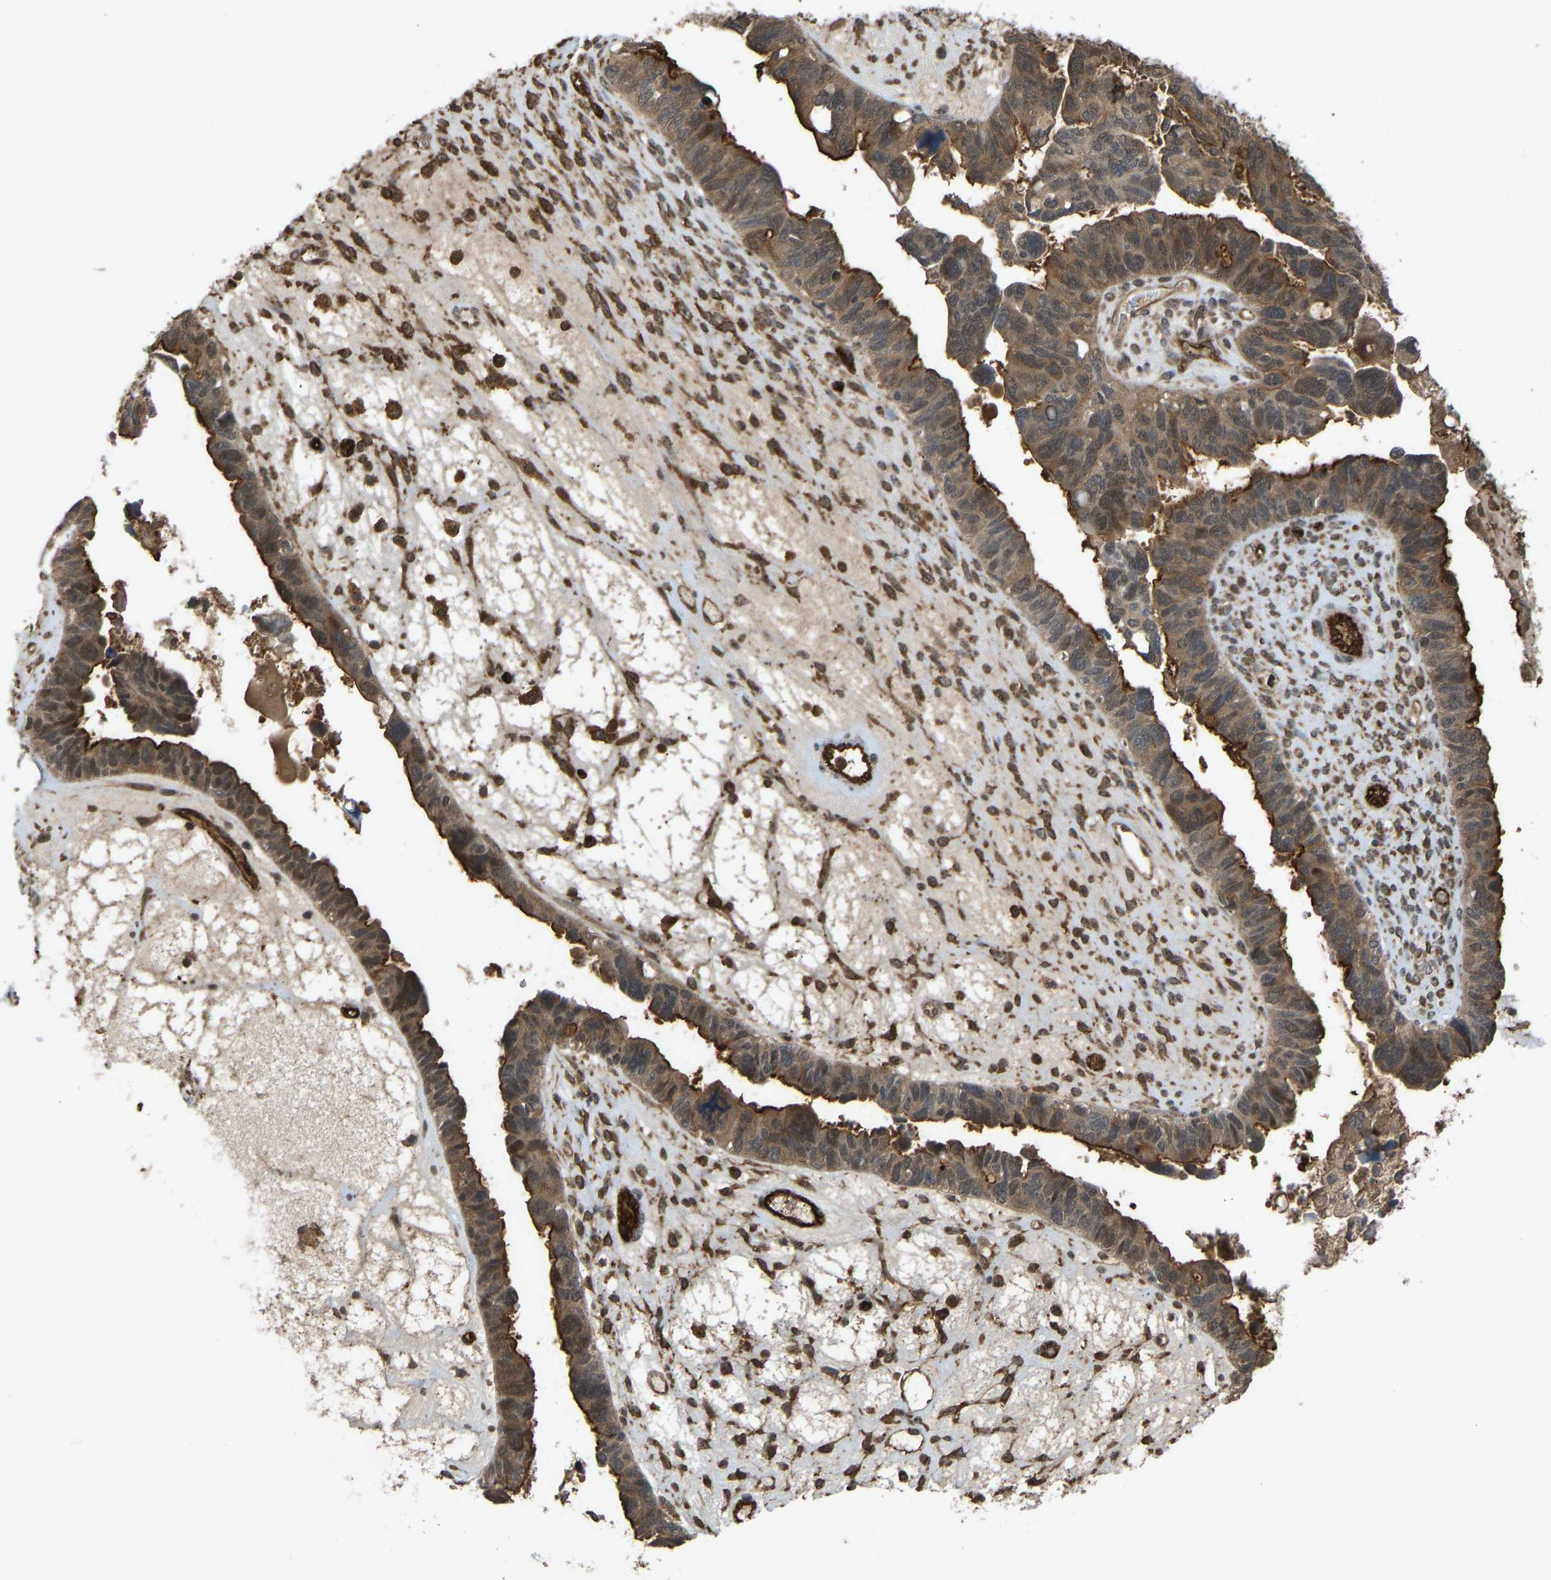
{"staining": {"intensity": "strong", "quantity": ">75%", "location": "cytoplasmic/membranous,nuclear"}, "tissue": "ovarian cancer", "cell_type": "Tumor cells", "image_type": "cancer", "snomed": [{"axis": "morphology", "description": "Cystadenocarcinoma, serous, NOS"}, {"axis": "topography", "description": "Ovary"}], "caption": "Immunohistochemistry (IHC) staining of ovarian cancer, which demonstrates high levels of strong cytoplasmic/membranous and nuclear staining in about >75% of tumor cells indicating strong cytoplasmic/membranous and nuclear protein staining. The staining was performed using DAB (3,3'-diaminobenzidine) (brown) for protein detection and nuclei were counterstained in hematoxylin (blue).", "gene": "CCT8", "patient": {"sex": "female", "age": 79}}